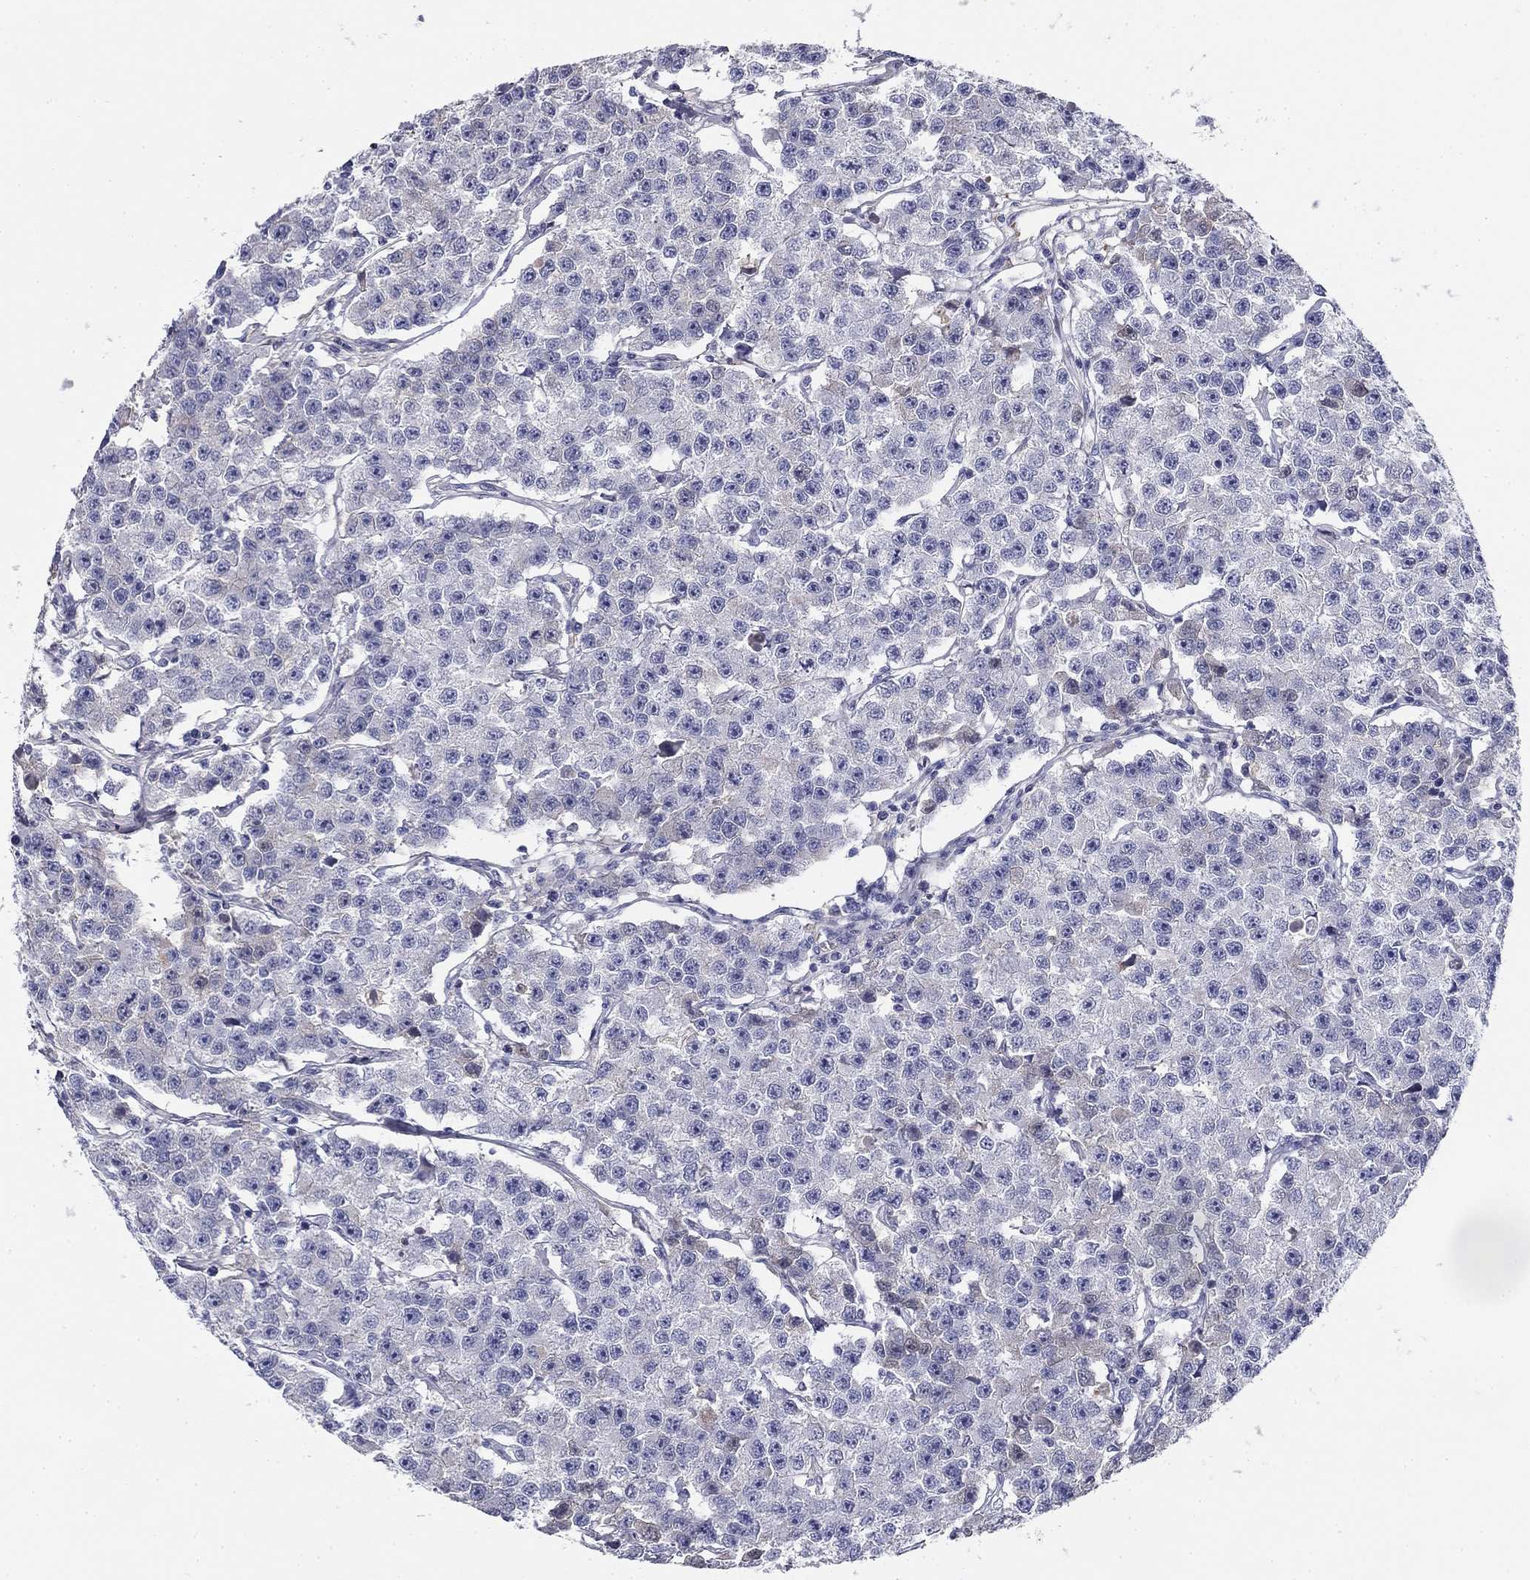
{"staining": {"intensity": "negative", "quantity": "none", "location": "none"}, "tissue": "testis cancer", "cell_type": "Tumor cells", "image_type": "cancer", "snomed": [{"axis": "morphology", "description": "Seminoma, NOS"}, {"axis": "topography", "description": "Testis"}], "caption": "Tumor cells are negative for brown protein staining in testis cancer. (Stains: DAB immunohistochemistry (IHC) with hematoxylin counter stain, Microscopy: brightfield microscopy at high magnification).", "gene": "CPLX4", "patient": {"sex": "male", "age": 59}}